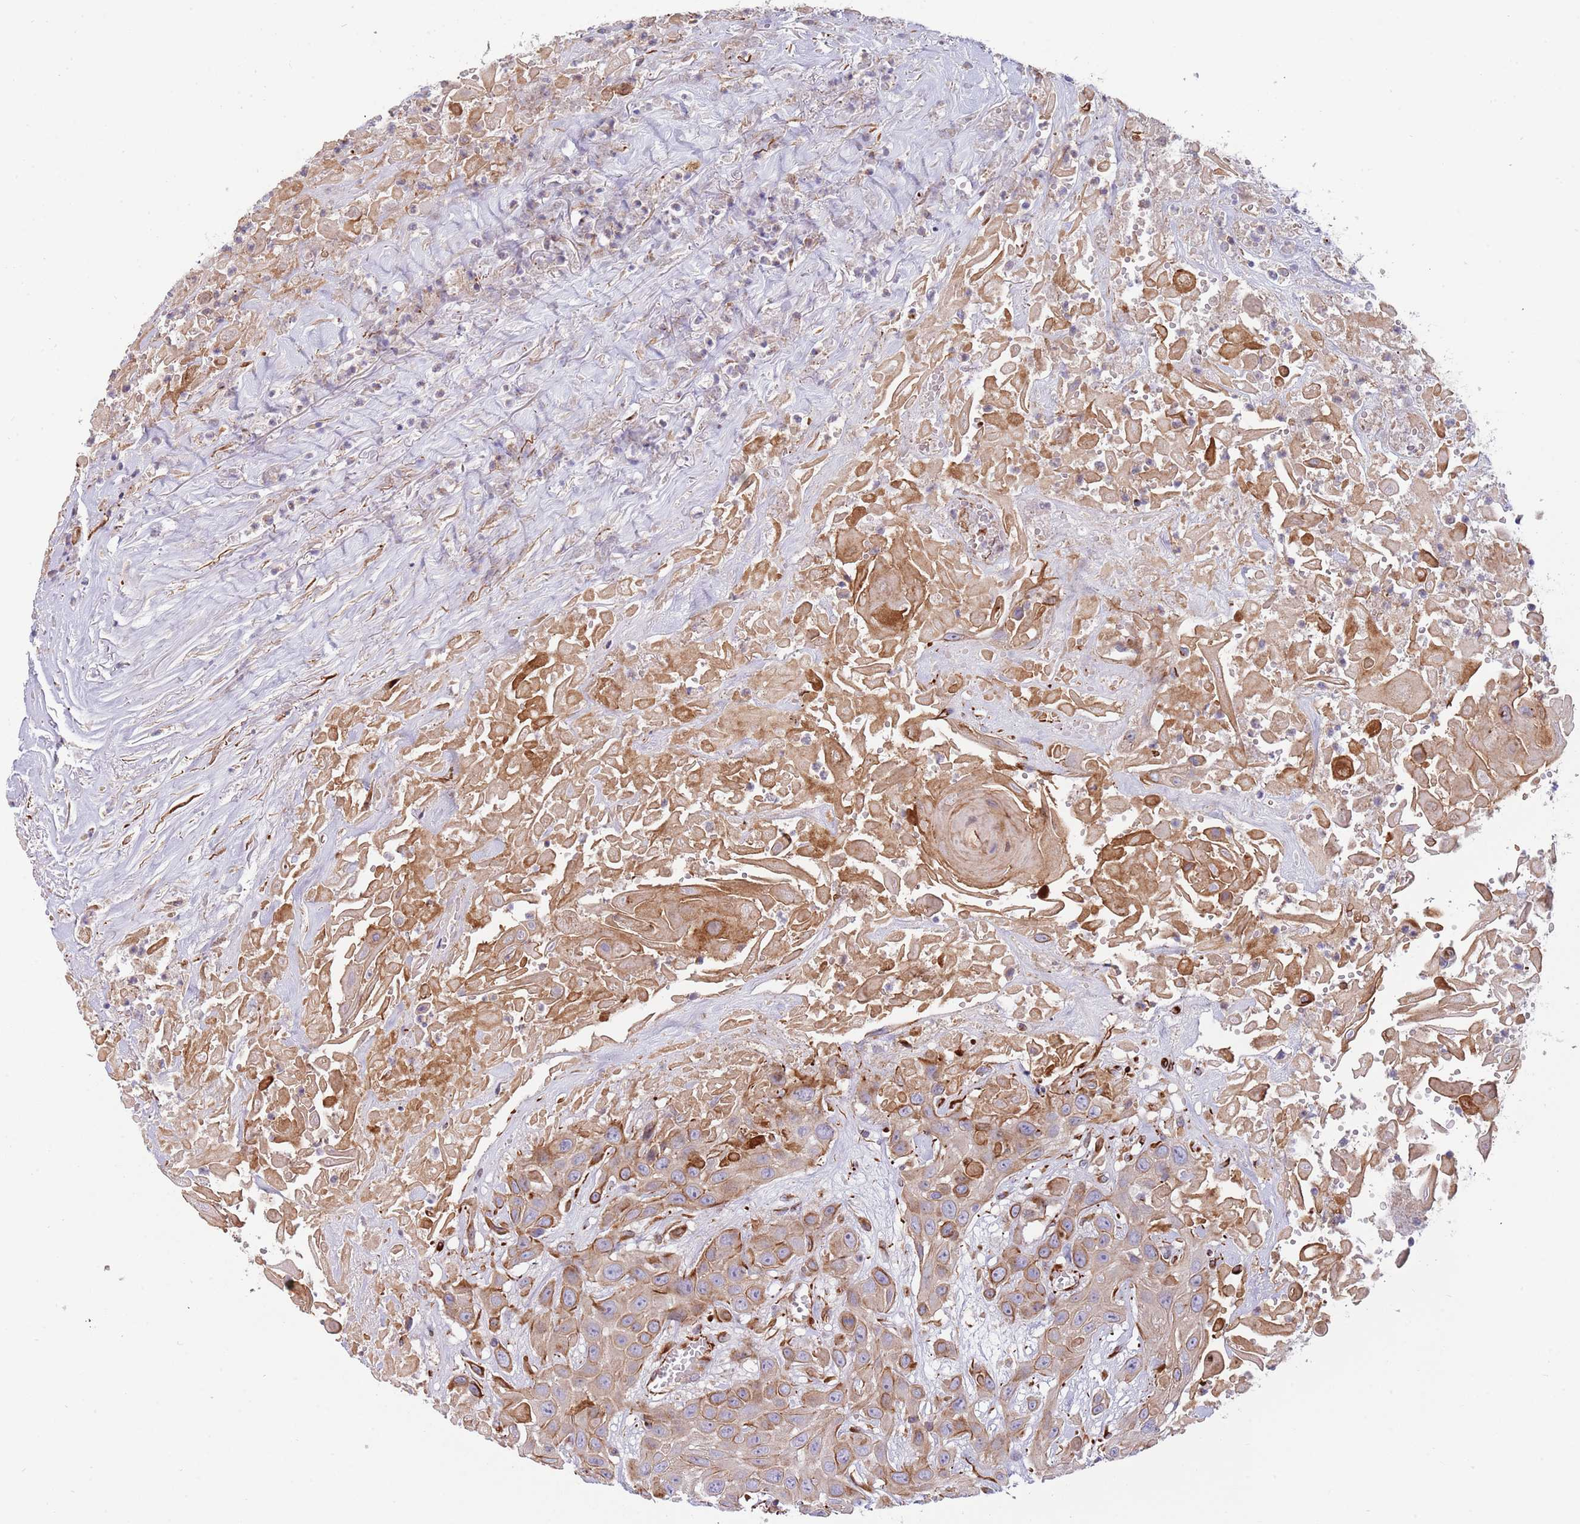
{"staining": {"intensity": "weak", "quantity": "25%-75%", "location": "cytoplasmic/membranous"}, "tissue": "head and neck cancer", "cell_type": "Tumor cells", "image_type": "cancer", "snomed": [{"axis": "morphology", "description": "Squamous cell carcinoma, NOS"}, {"axis": "topography", "description": "Head-Neck"}], "caption": "The image shows a brown stain indicating the presence of a protein in the cytoplasmic/membranous of tumor cells in head and neck squamous cell carcinoma.", "gene": "MOGAT1", "patient": {"sex": "male", "age": 81}}